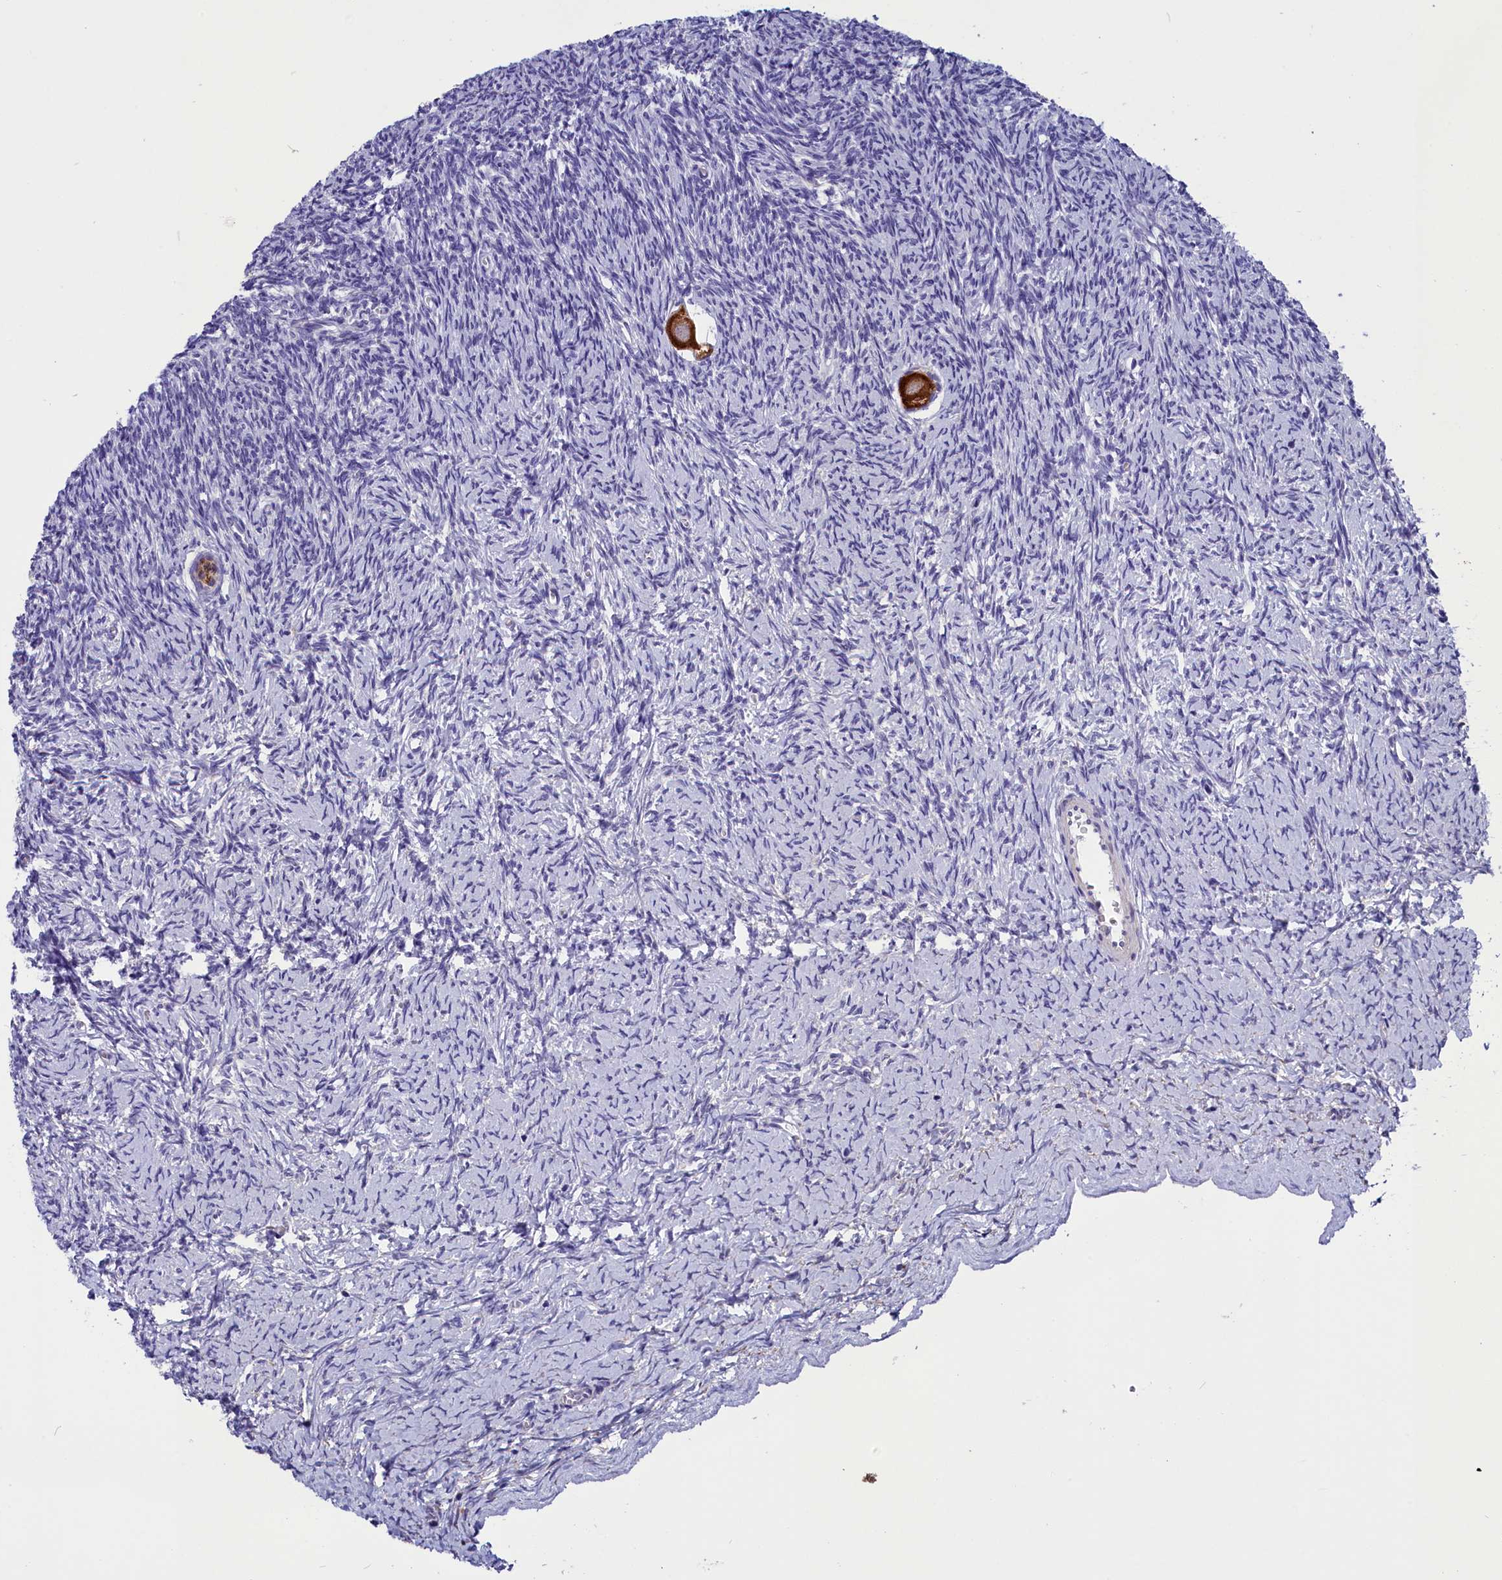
{"staining": {"intensity": "strong", "quantity": ">75%", "location": "cytoplasmic/membranous"}, "tissue": "ovary", "cell_type": "Follicle cells", "image_type": "normal", "snomed": [{"axis": "morphology", "description": "Normal tissue, NOS"}, {"axis": "topography", "description": "Ovary"}], "caption": "Immunohistochemistry staining of benign ovary, which shows high levels of strong cytoplasmic/membranous positivity in about >75% of follicle cells indicating strong cytoplasmic/membranous protein staining. The staining was performed using DAB (brown) for protein detection and nuclei were counterstained in hematoxylin (blue).", "gene": "SCD5", "patient": {"sex": "female", "age": 39}}